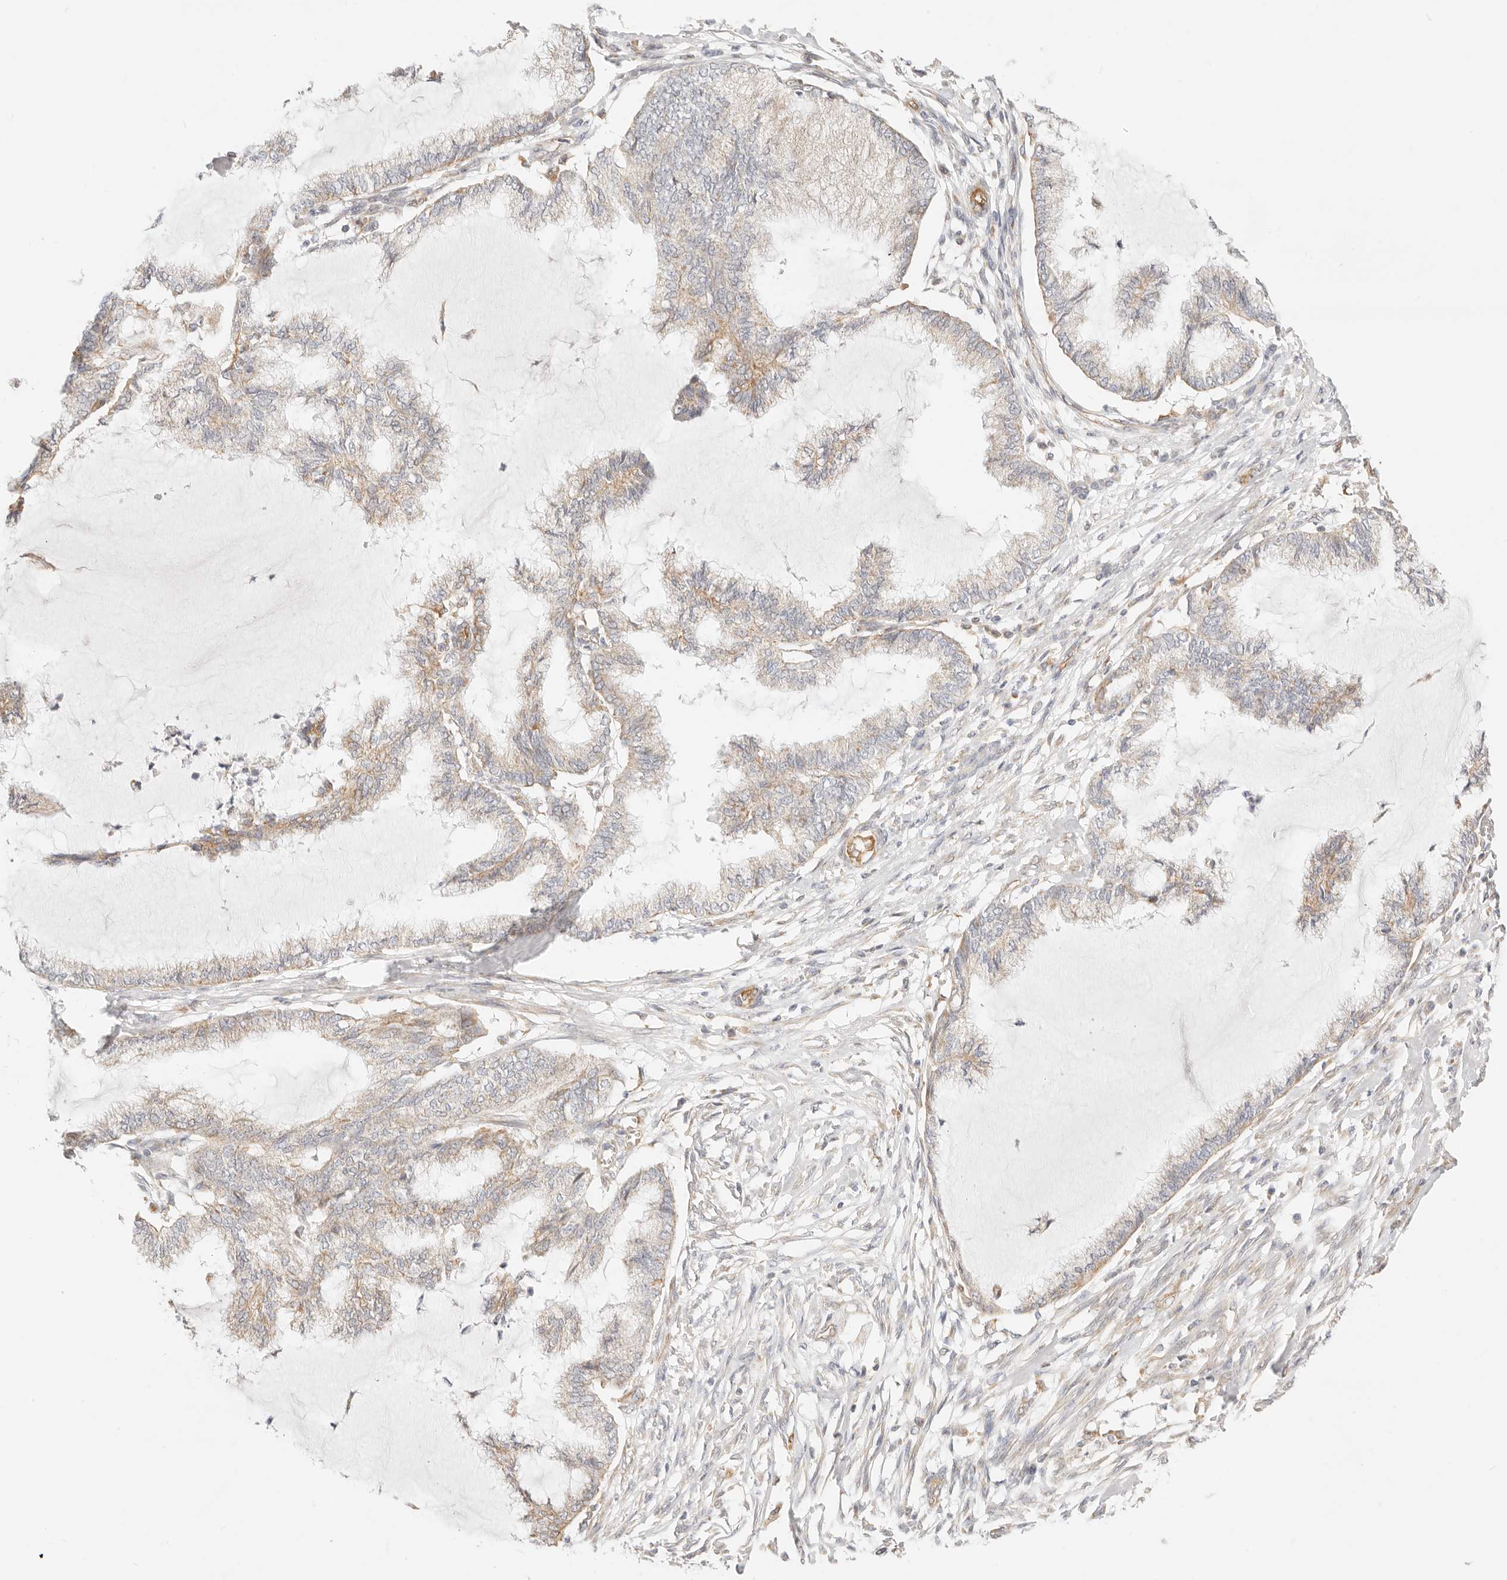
{"staining": {"intensity": "weak", "quantity": "25%-75%", "location": "cytoplasmic/membranous"}, "tissue": "endometrial cancer", "cell_type": "Tumor cells", "image_type": "cancer", "snomed": [{"axis": "morphology", "description": "Adenocarcinoma, NOS"}, {"axis": "topography", "description": "Endometrium"}], "caption": "A micrograph of endometrial cancer stained for a protein reveals weak cytoplasmic/membranous brown staining in tumor cells.", "gene": "ZC3H11A", "patient": {"sex": "female", "age": 86}}